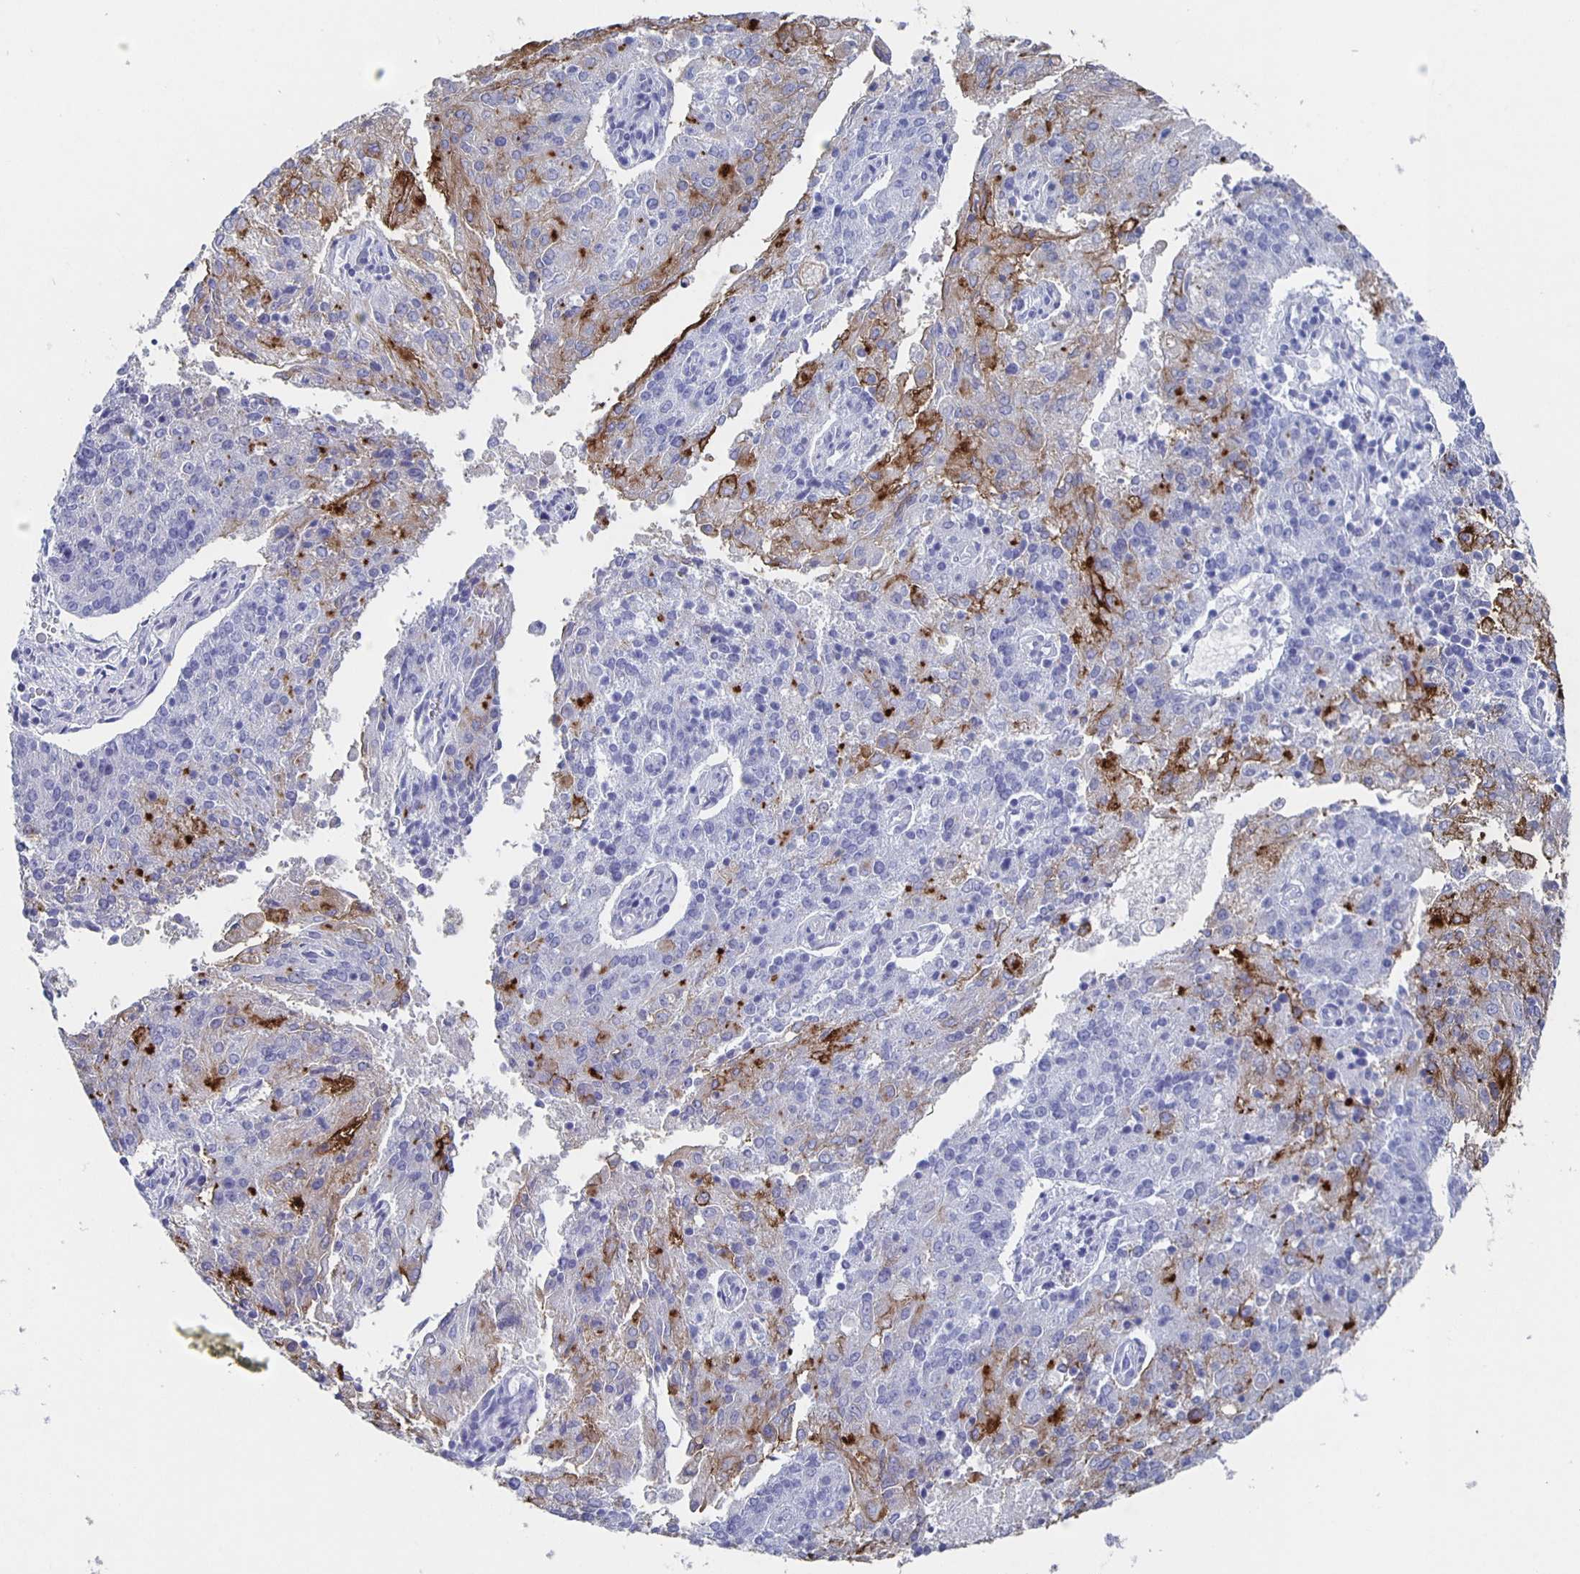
{"staining": {"intensity": "strong", "quantity": "<25%", "location": "cytoplasmic/membranous"}, "tissue": "endometrial cancer", "cell_type": "Tumor cells", "image_type": "cancer", "snomed": [{"axis": "morphology", "description": "Adenocarcinoma, NOS"}, {"axis": "topography", "description": "Endometrium"}], "caption": "High-magnification brightfield microscopy of endometrial cancer (adenocarcinoma) stained with DAB (brown) and counterstained with hematoxylin (blue). tumor cells exhibit strong cytoplasmic/membranous staining is identified in about<25% of cells. (IHC, brightfield microscopy, high magnification).", "gene": "SLC34A2", "patient": {"sex": "female", "age": 82}}